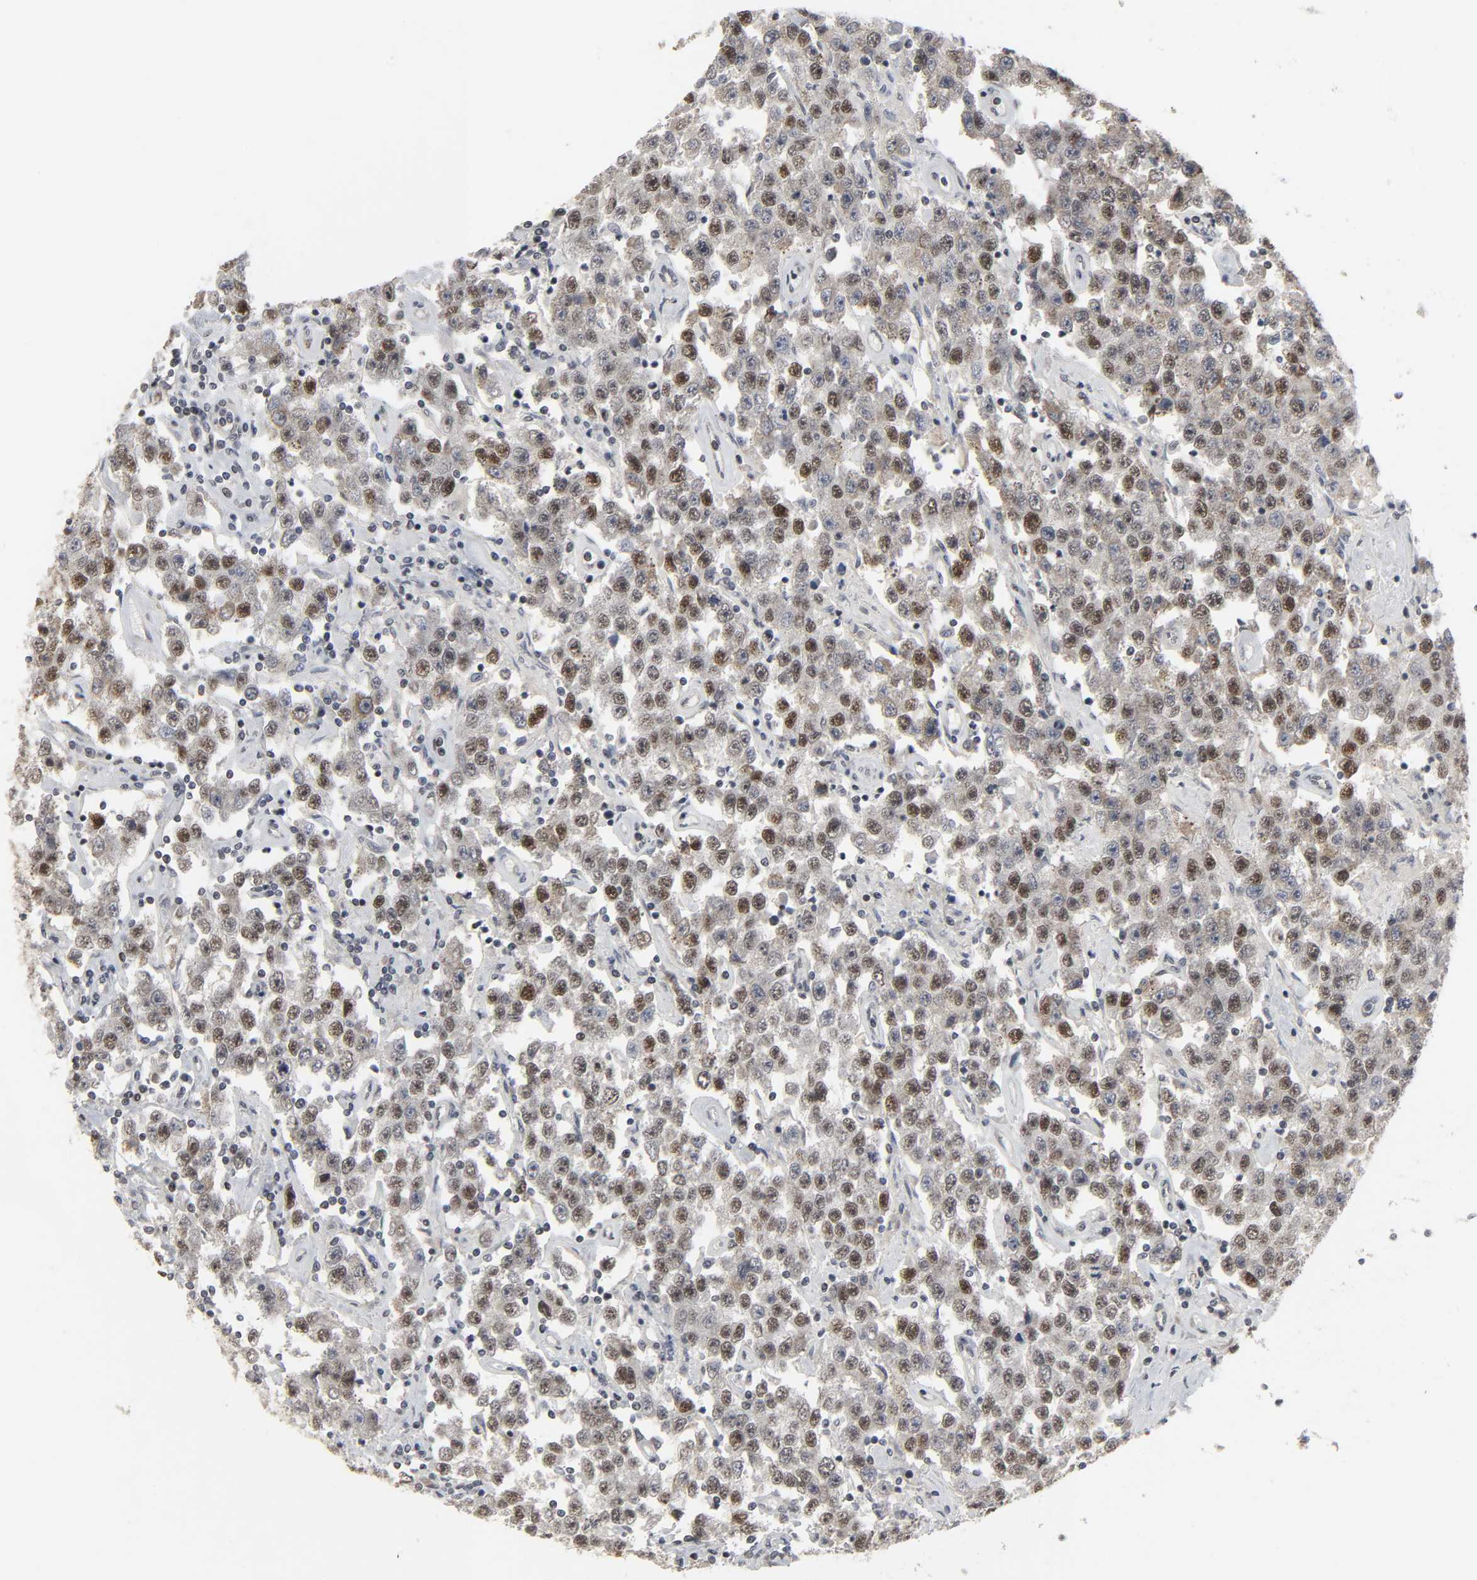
{"staining": {"intensity": "strong", "quantity": "25%-75%", "location": "nuclear"}, "tissue": "testis cancer", "cell_type": "Tumor cells", "image_type": "cancer", "snomed": [{"axis": "morphology", "description": "Seminoma, NOS"}, {"axis": "topography", "description": "Testis"}], "caption": "Testis cancer stained for a protein displays strong nuclear positivity in tumor cells.", "gene": "MUC1", "patient": {"sex": "male", "age": 52}}